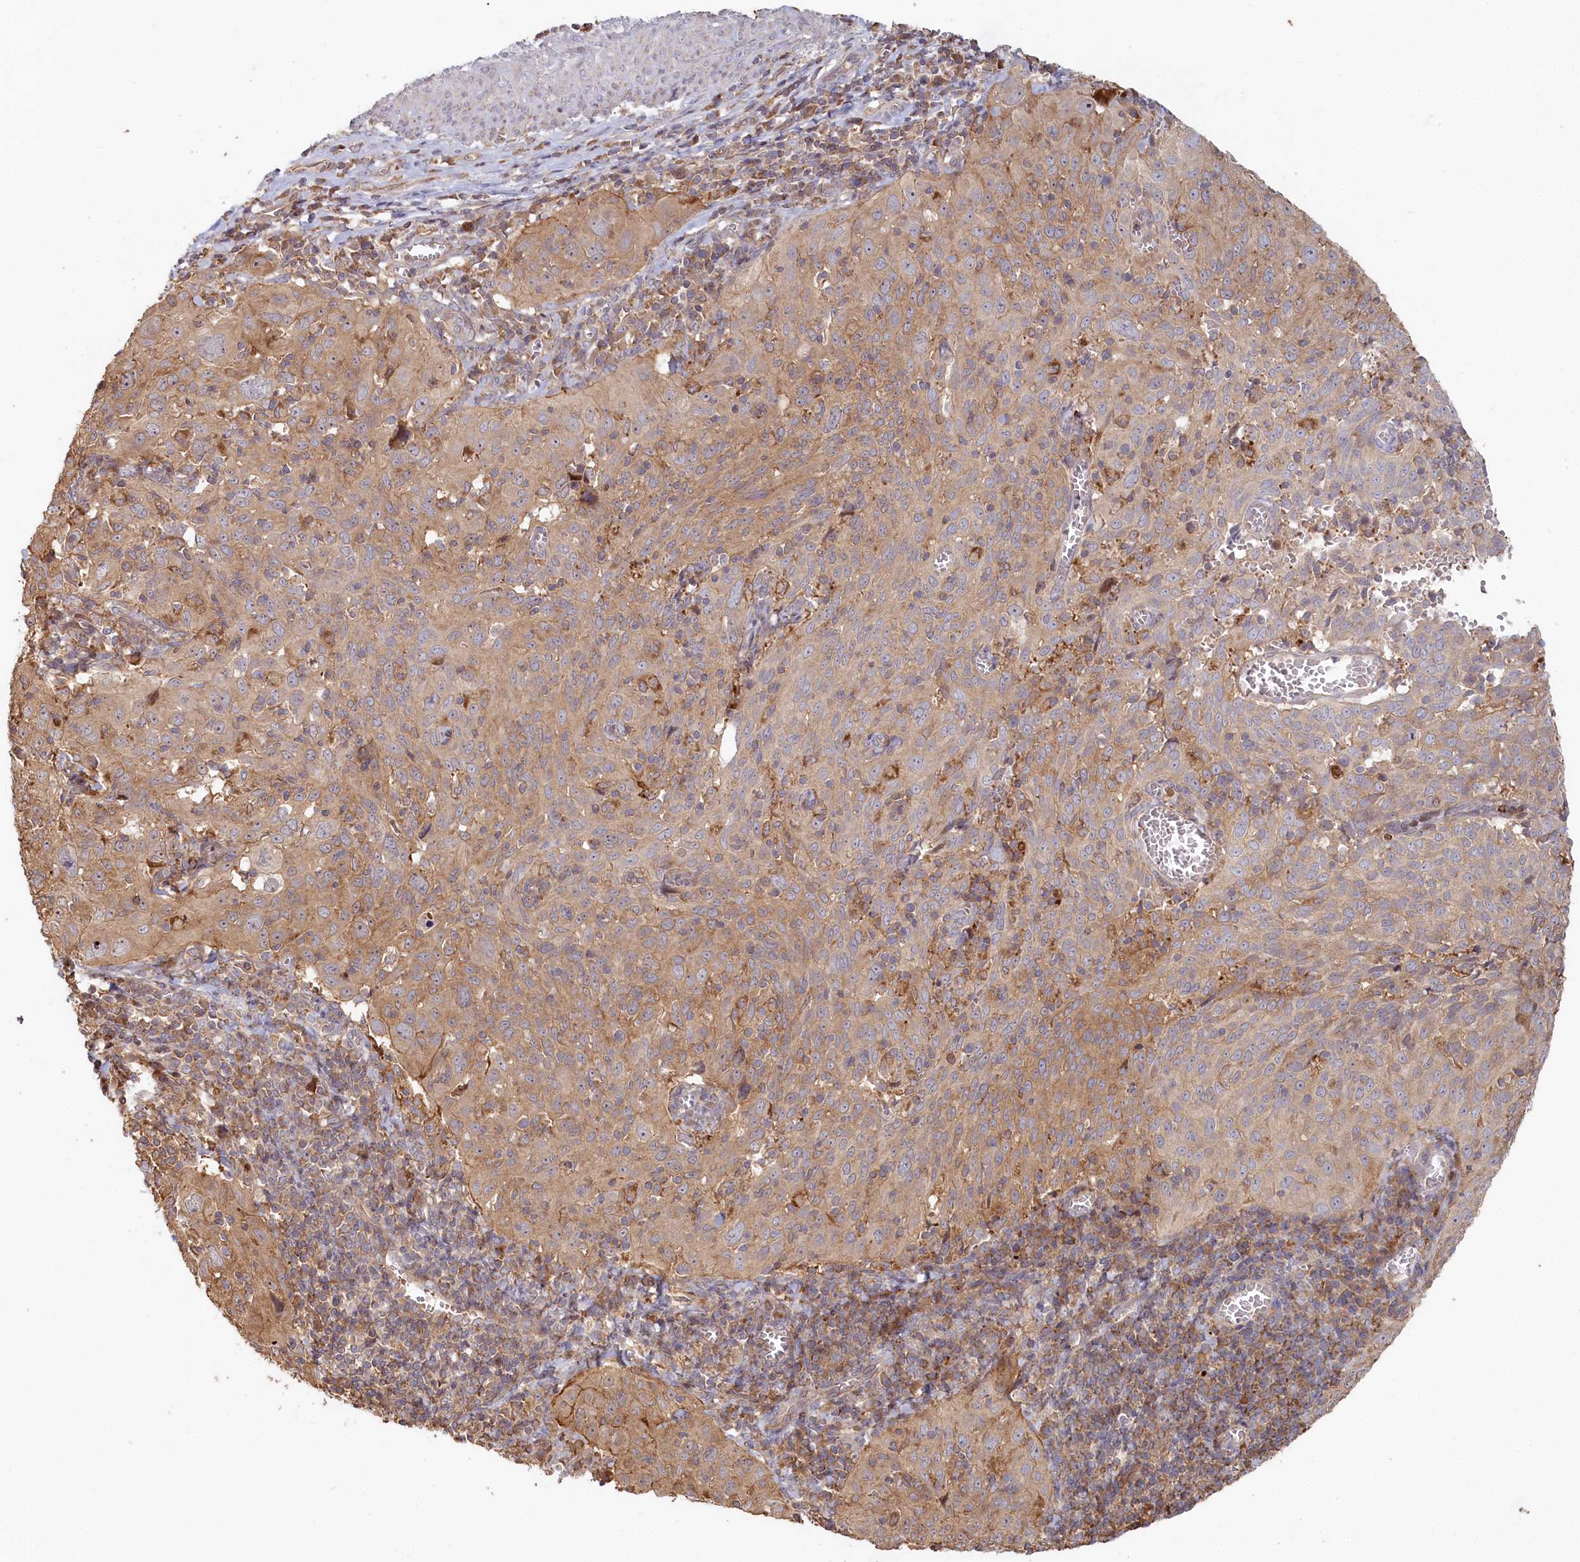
{"staining": {"intensity": "weak", "quantity": ">75%", "location": "cytoplasmic/membranous"}, "tissue": "cervical cancer", "cell_type": "Tumor cells", "image_type": "cancer", "snomed": [{"axis": "morphology", "description": "Squamous cell carcinoma, NOS"}, {"axis": "topography", "description": "Cervix"}], "caption": "Human squamous cell carcinoma (cervical) stained with a protein marker exhibits weak staining in tumor cells.", "gene": "HAL", "patient": {"sex": "female", "age": 31}}